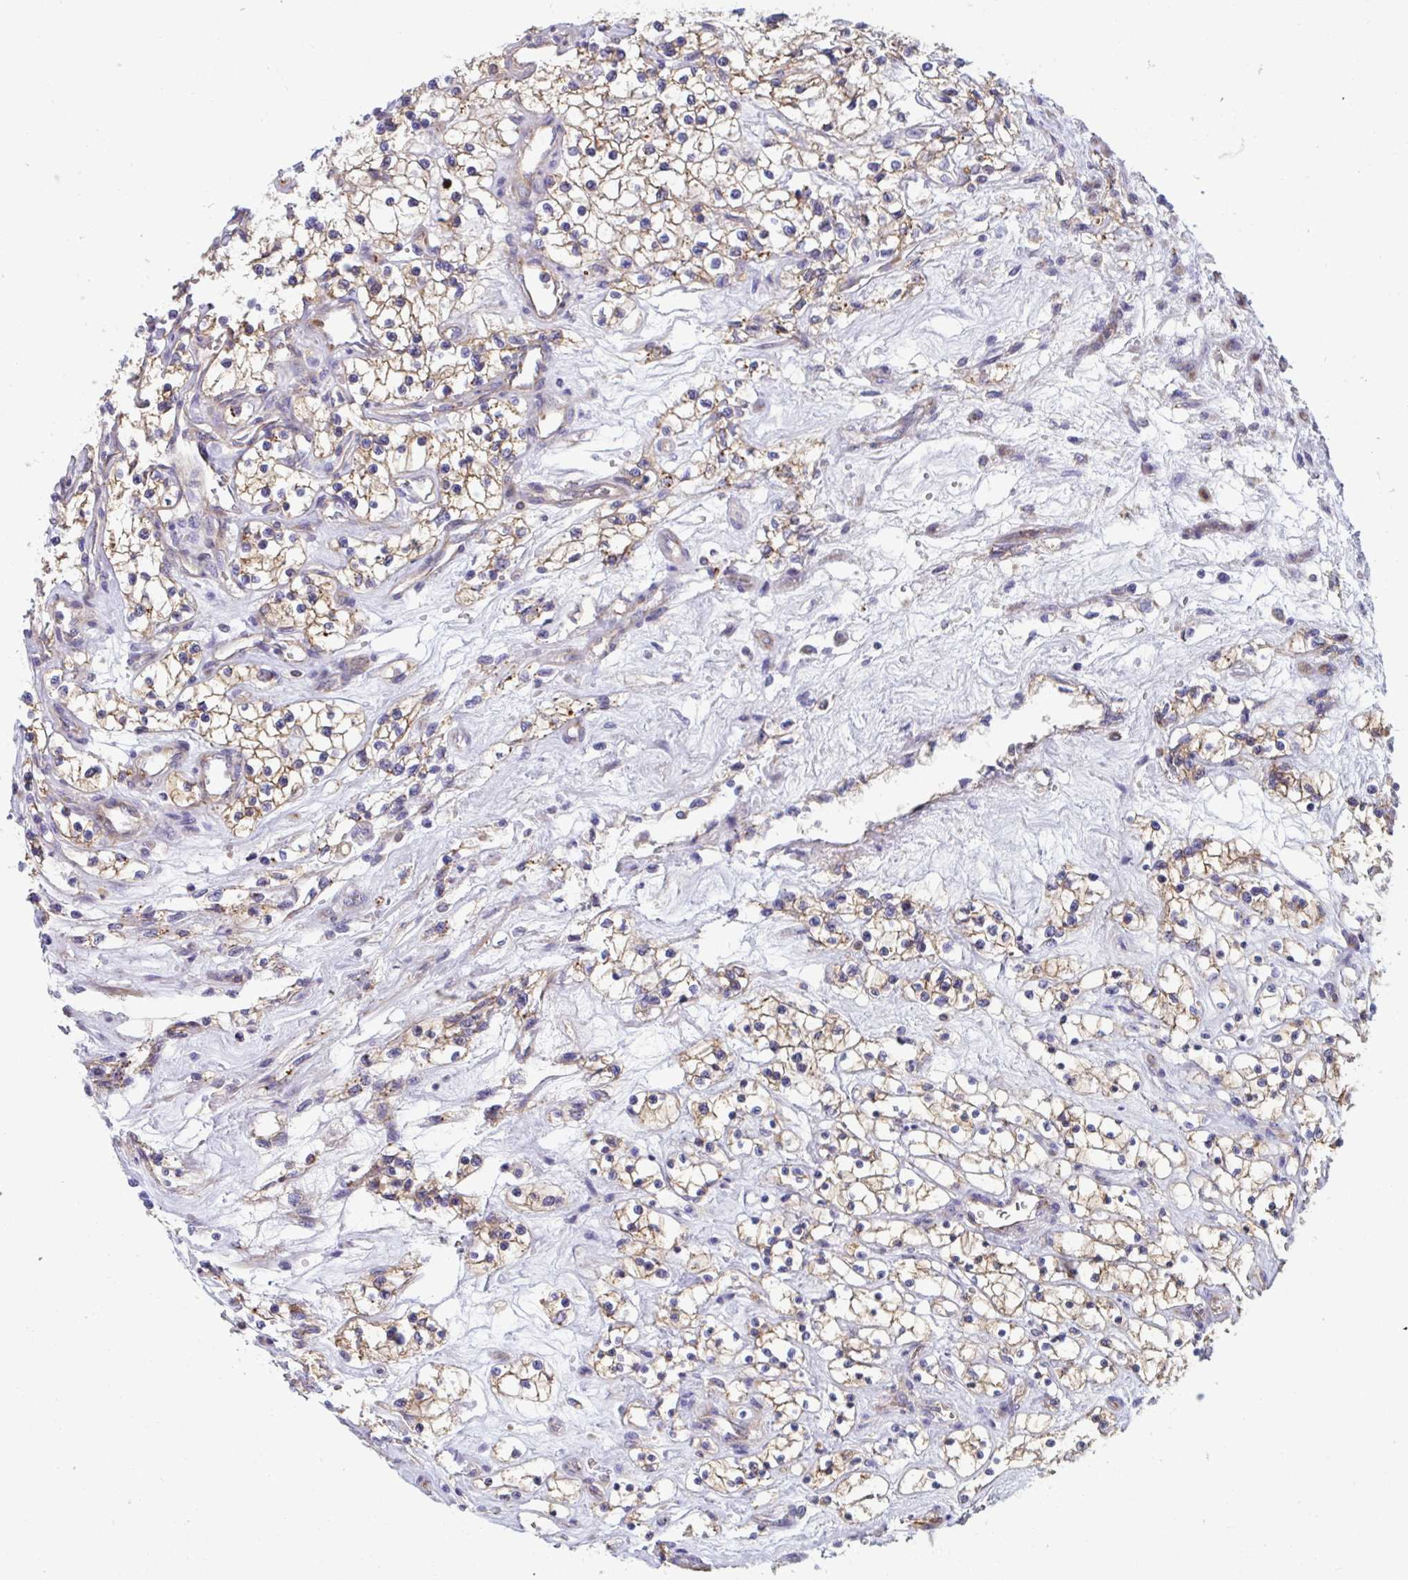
{"staining": {"intensity": "weak", "quantity": ">75%", "location": "cytoplasmic/membranous"}, "tissue": "renal cancer", "cell_type": "Tumor cells", "image_type": "cancer", "snomed": [{"axis": "morphology", "description": "Adenocarcinoma, NOS"}, {"axis": "topography", "description": "Kidney"}], "caption": "Human renal adenocarcinoma stained with a brown dye exhibits weak cytoplasmic/membranous positive positivity in approximately >75% of tumor cells.", "gene": "SLC9A6", "patient": {"sex": "female", "age": 69}}